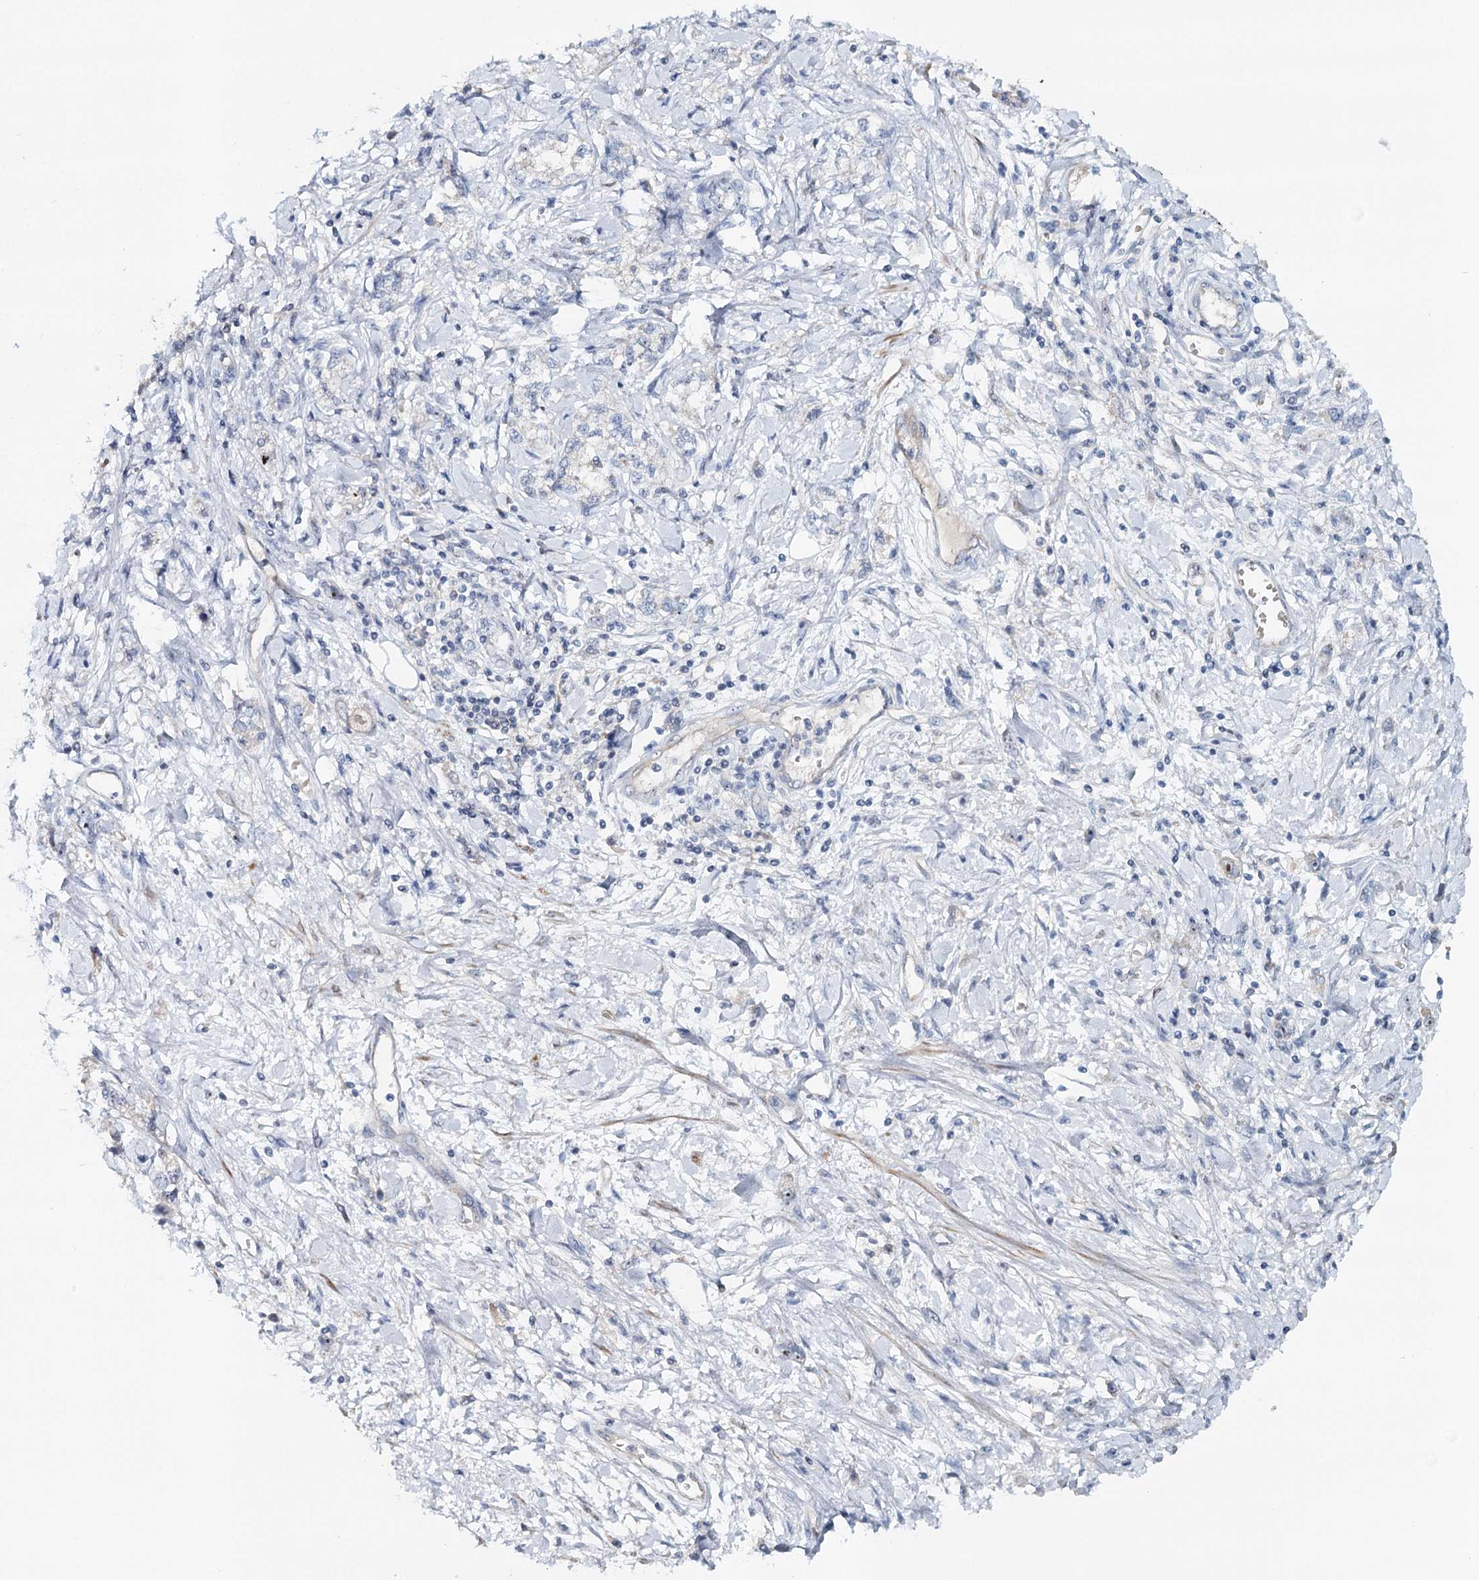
{"staining": {"intensity": "negative", "quantity": "none", "location": "none"}, "tissue": "stomach cancer", "cell_type": "Tumor cells", "image_type": "cancer", "snomed": [{"axis": "morphology", "description": "Adenocarcinoma, NOS"}, {"axis": "topography", "description": "Stomach"}], "caption": "Protein analysis of stomach adenocarcinoma displays no significant positivity in tumor cells.", "gene": "RBM43", "patient": {"sex": "female", "age": 76}}